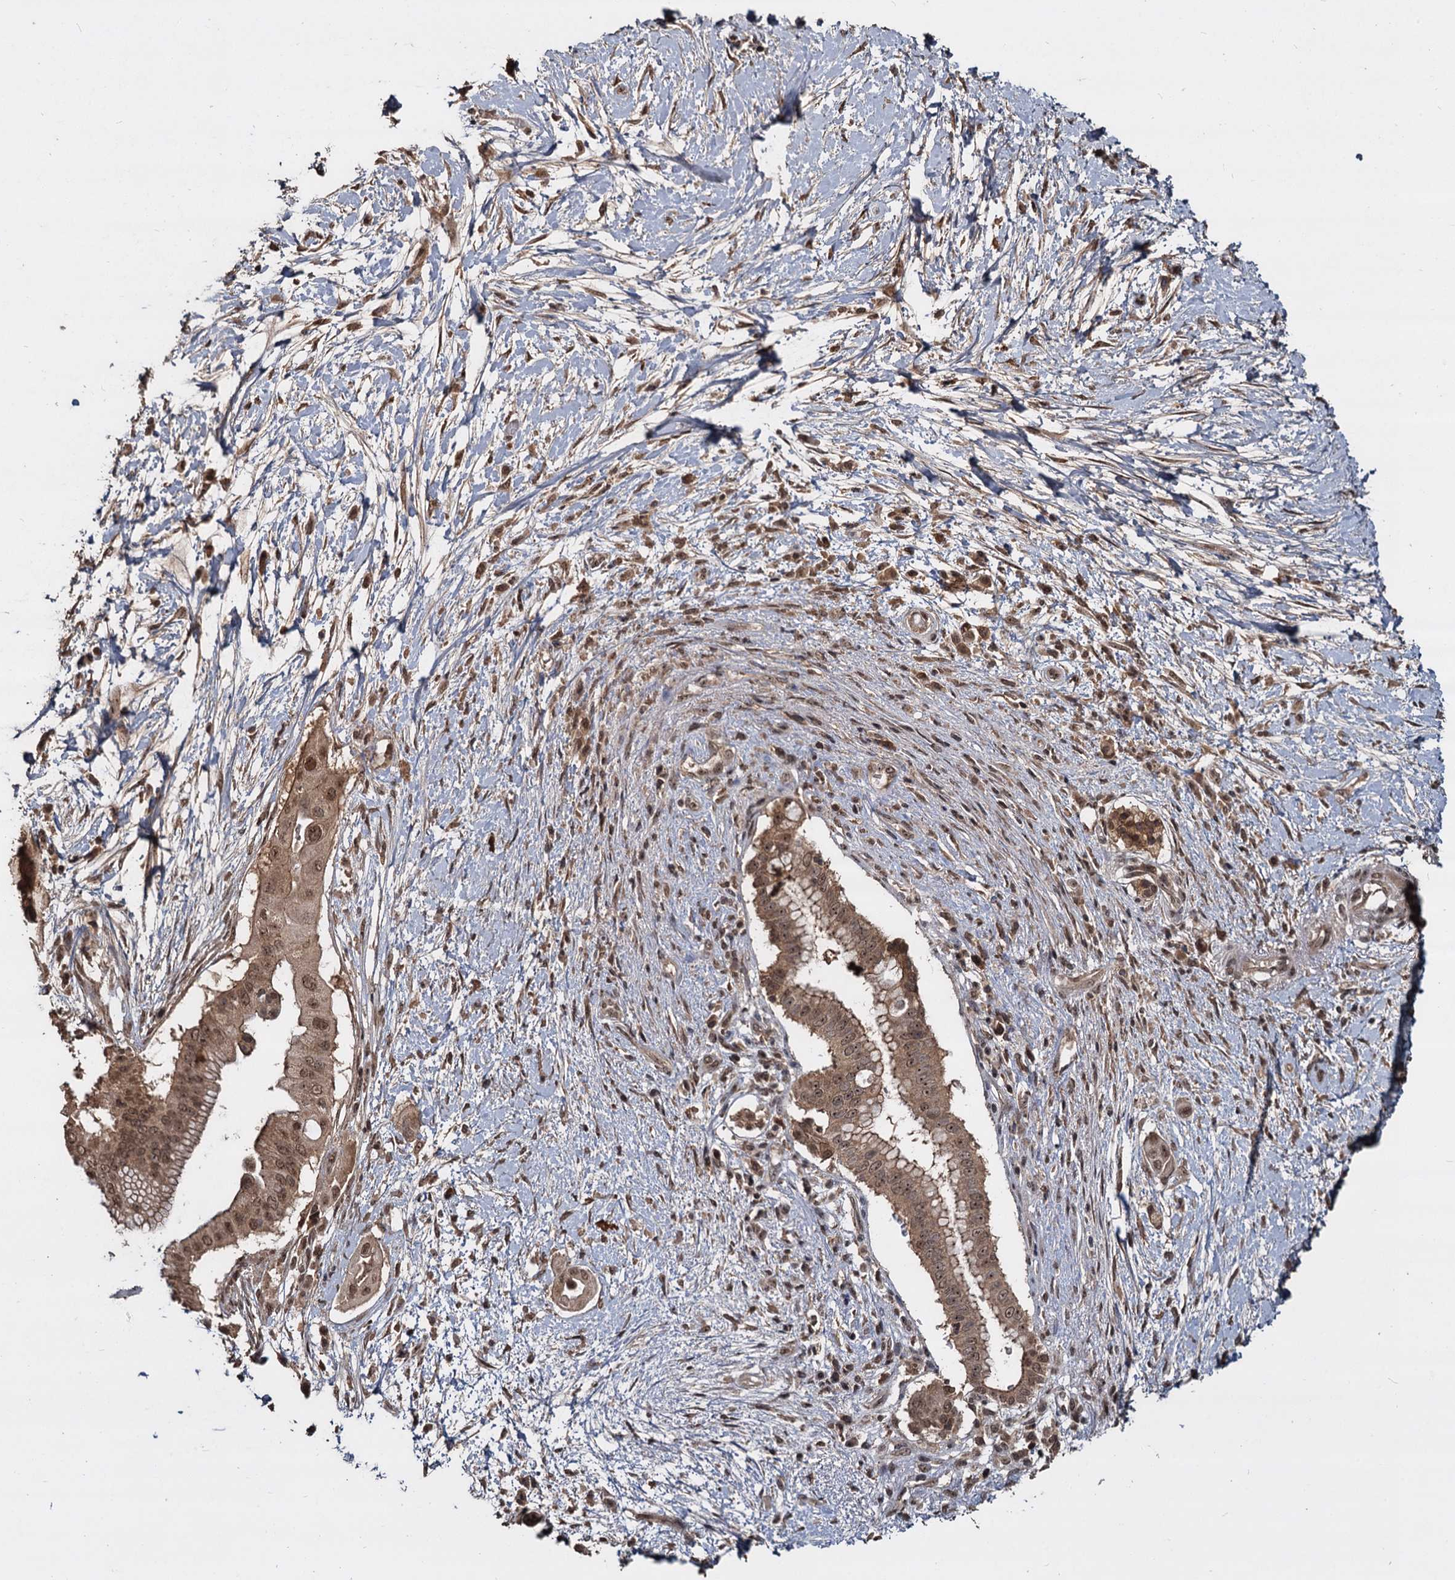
{"staining": {"intensity": "moderate", "quantity": ">75%", "location": "cytoplasmic/membranous,nuclear"}, "tissue": "pancreatic cancer", "cell_type": "Tumor cells", "image_type": "cancer", "snomed": [{"axis": "morphology", "description": "Adenocarcinoma, NOS"}, {"axis": "topography", "description": "Pancreas"}], "caption": "A high-resolution image shows immunohistochemistry (IHC) staining of pancreatic cancer, which exhibits moderate cytoplasmic/membranous and nuclear staining in approximately >75% of tumor cells.", "gene": "FAM216B", "patient": {"sex": "male", "age": 68}}